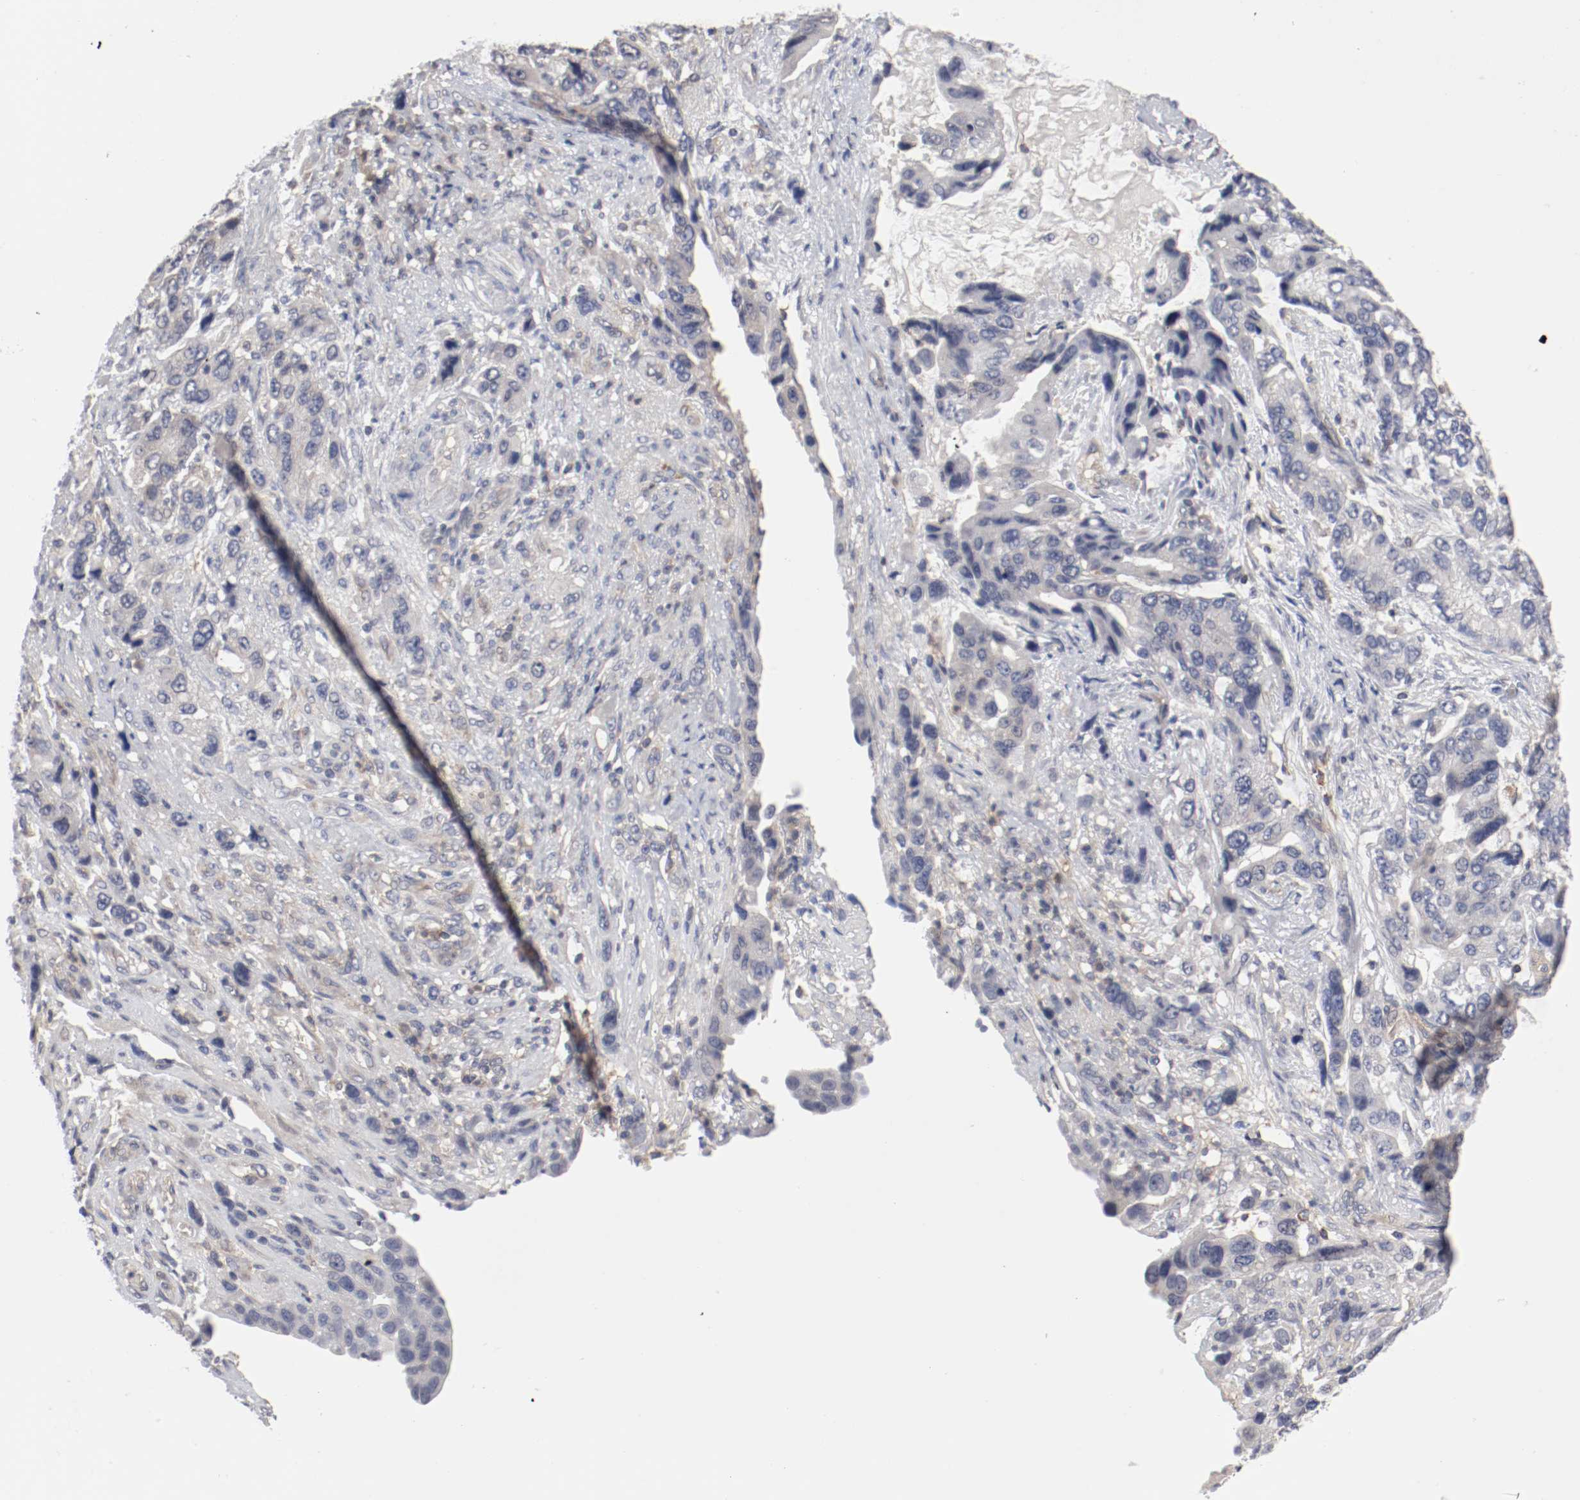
{"staining": {"intensity": "negative", "quantity": "none", "location": "none"}, "tissue": "stomach cancer", "cell_type": "Tumor cells", "image_type": "cancer", "snomed": [{"axis": "morphology", "description": "Adenocarcinoma, NOS"}, {"axis": "topography", "description": "Stomach, lower"}], "caption": "Tumor cells are negative for protein expression in human adenocarcinoma (stomach).", "gene": "CBL", "patient": {"sex": "female", "age": 93}}